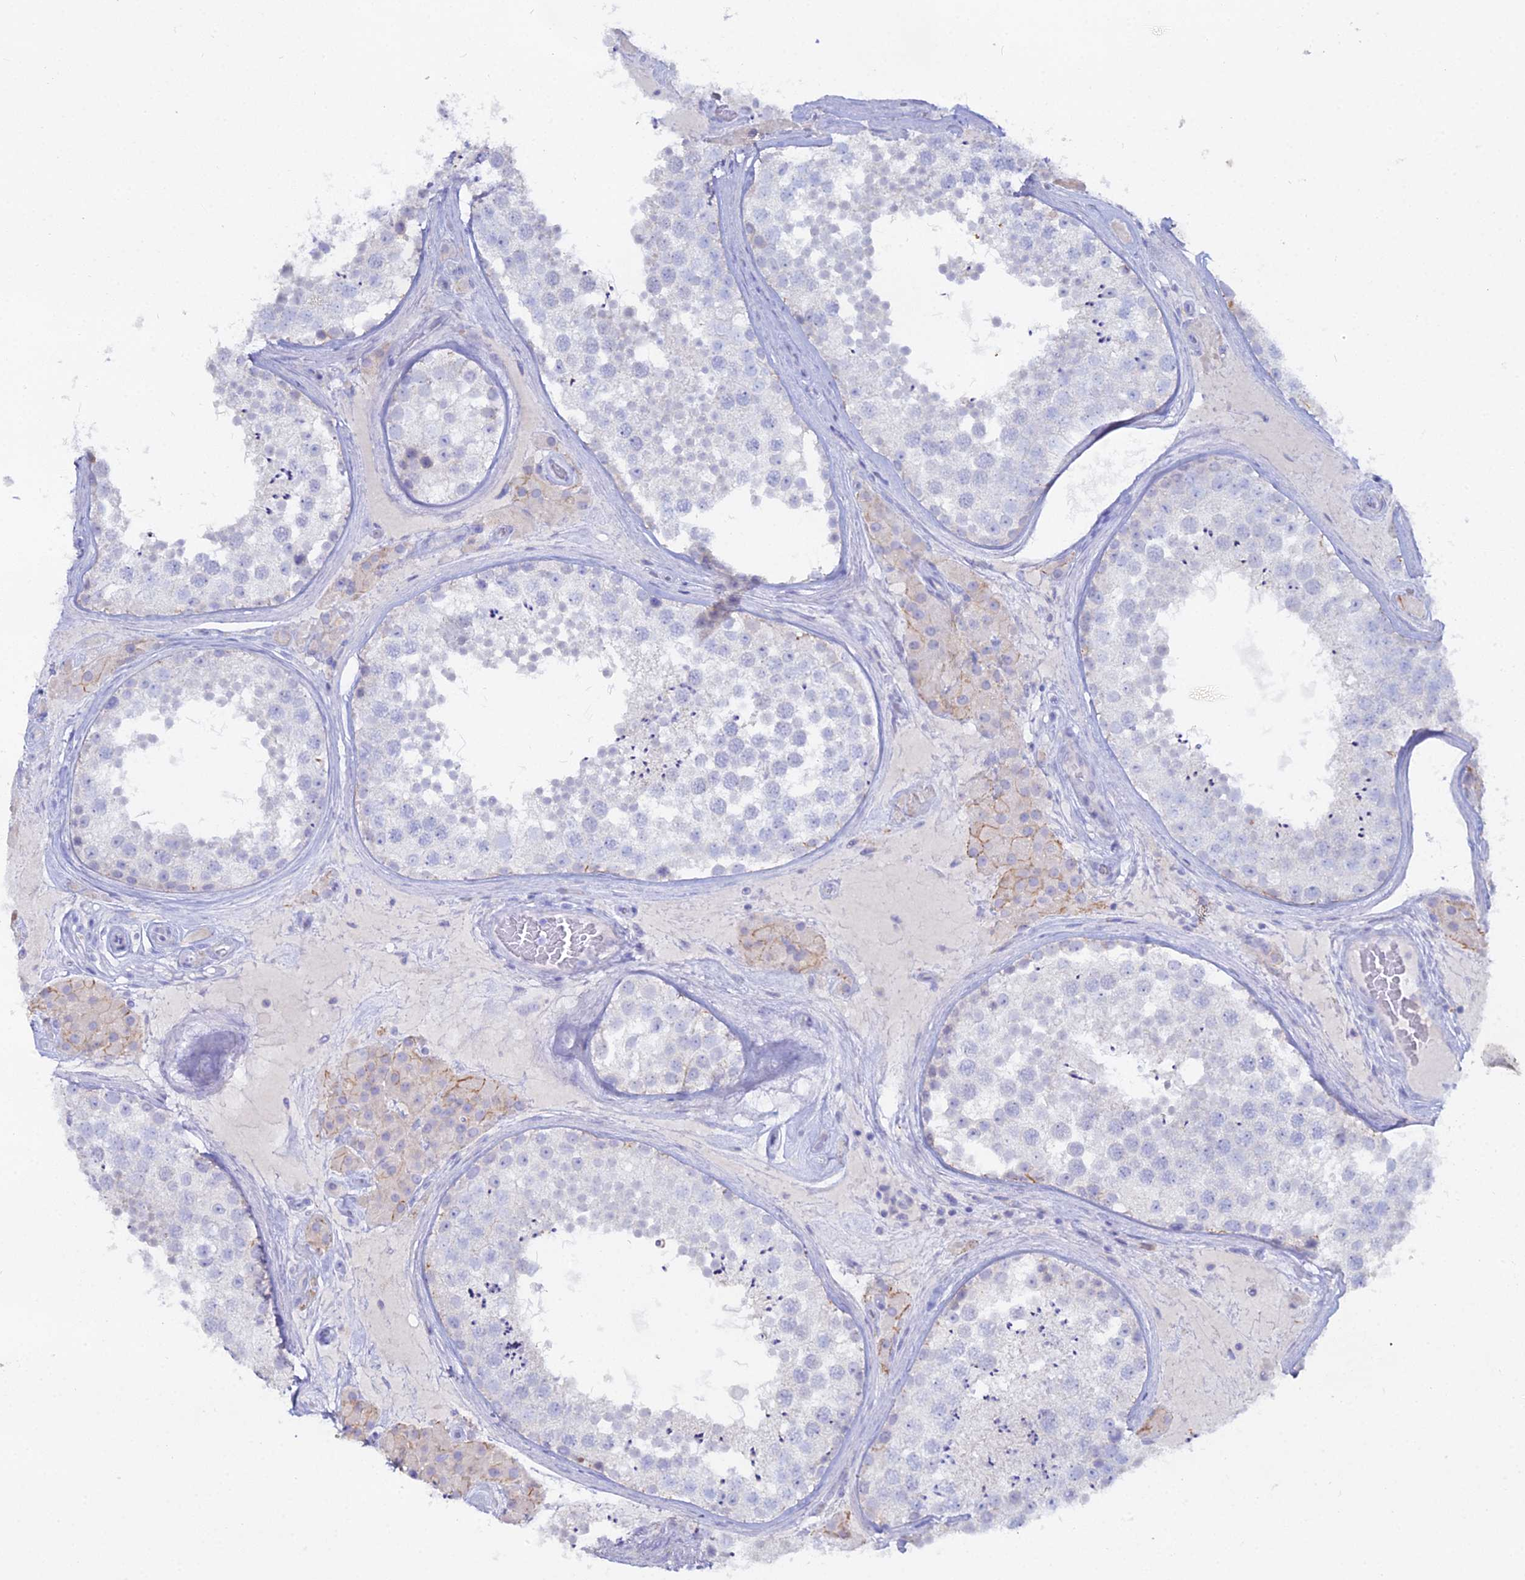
{"staining": {"intensity": "negative", "quantity": "none", "location": "none"}, "tissue": "testis", "cell_type": "Cells in seminiferous ducts", "image_type": "normal", "snomed": [{"axis": "morphology", "description": "Normal tissue, NOS"}, {"axis": "topography", "description": "Testis"}], "caption": "Immunohistochemical staining of normal human testis demonstrates no significant staining in cells in seminiferous ducts.", "gene": "DHX34", "patient": {"sex": "male", "age": 46}}